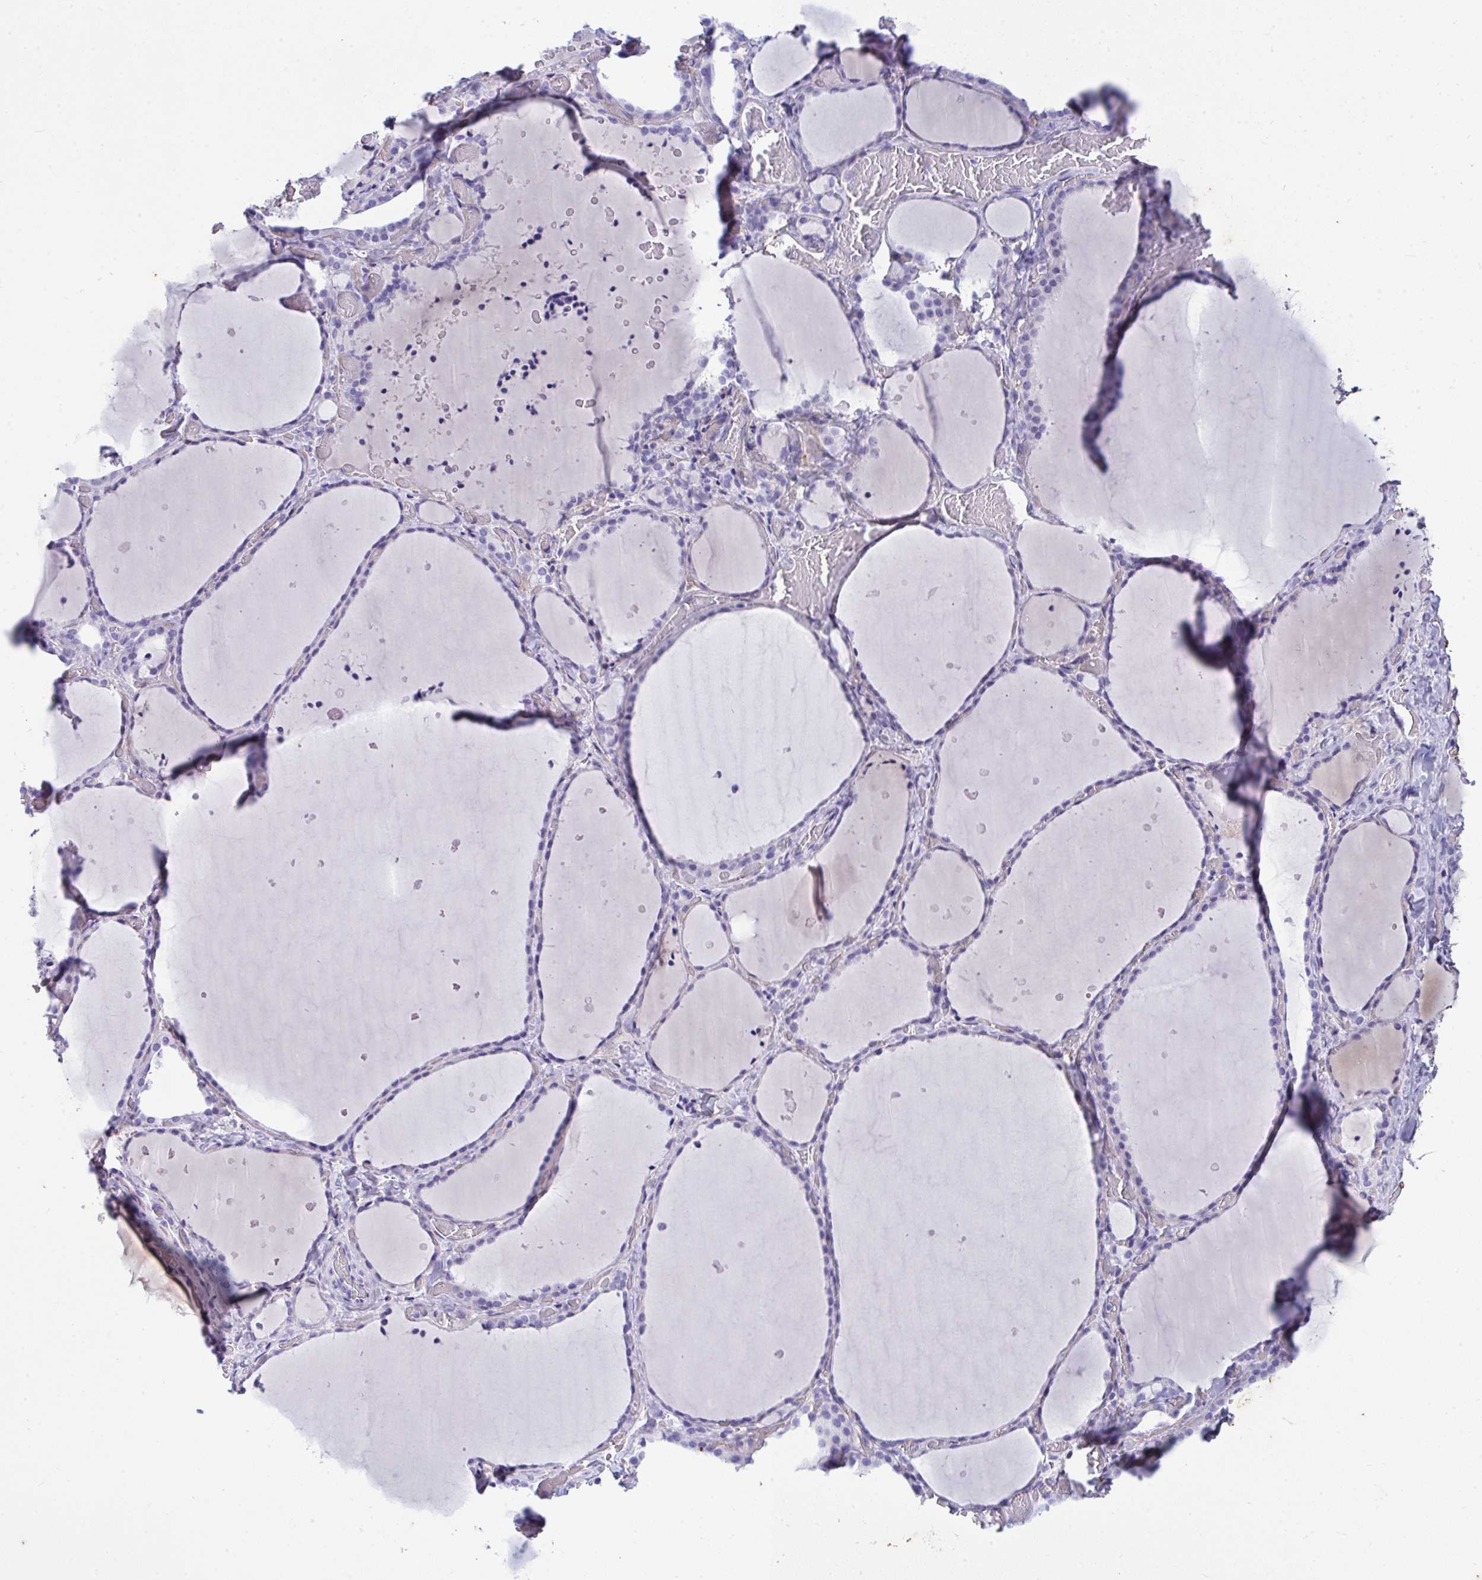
{"staining": {"intensity": "negative", "quantity": "none", "location": "none"}, "tissue": "thyroid gland", "cell_type": "Glandular cells", "image_type": "normal", "snomed": [{"axis": "morphology", "description": "Normal tissue, NOS"}, {"axis": "topography", "description": "Thyroid gland"}], "caption": "High power microscopy image of an immunohistochemistry (IHC) image of unremarkable thyroid gland, revealing no significant staining in glandular cells.", "gene": "LHFPL6", "patient": {"sex": "female", "age": 36}}